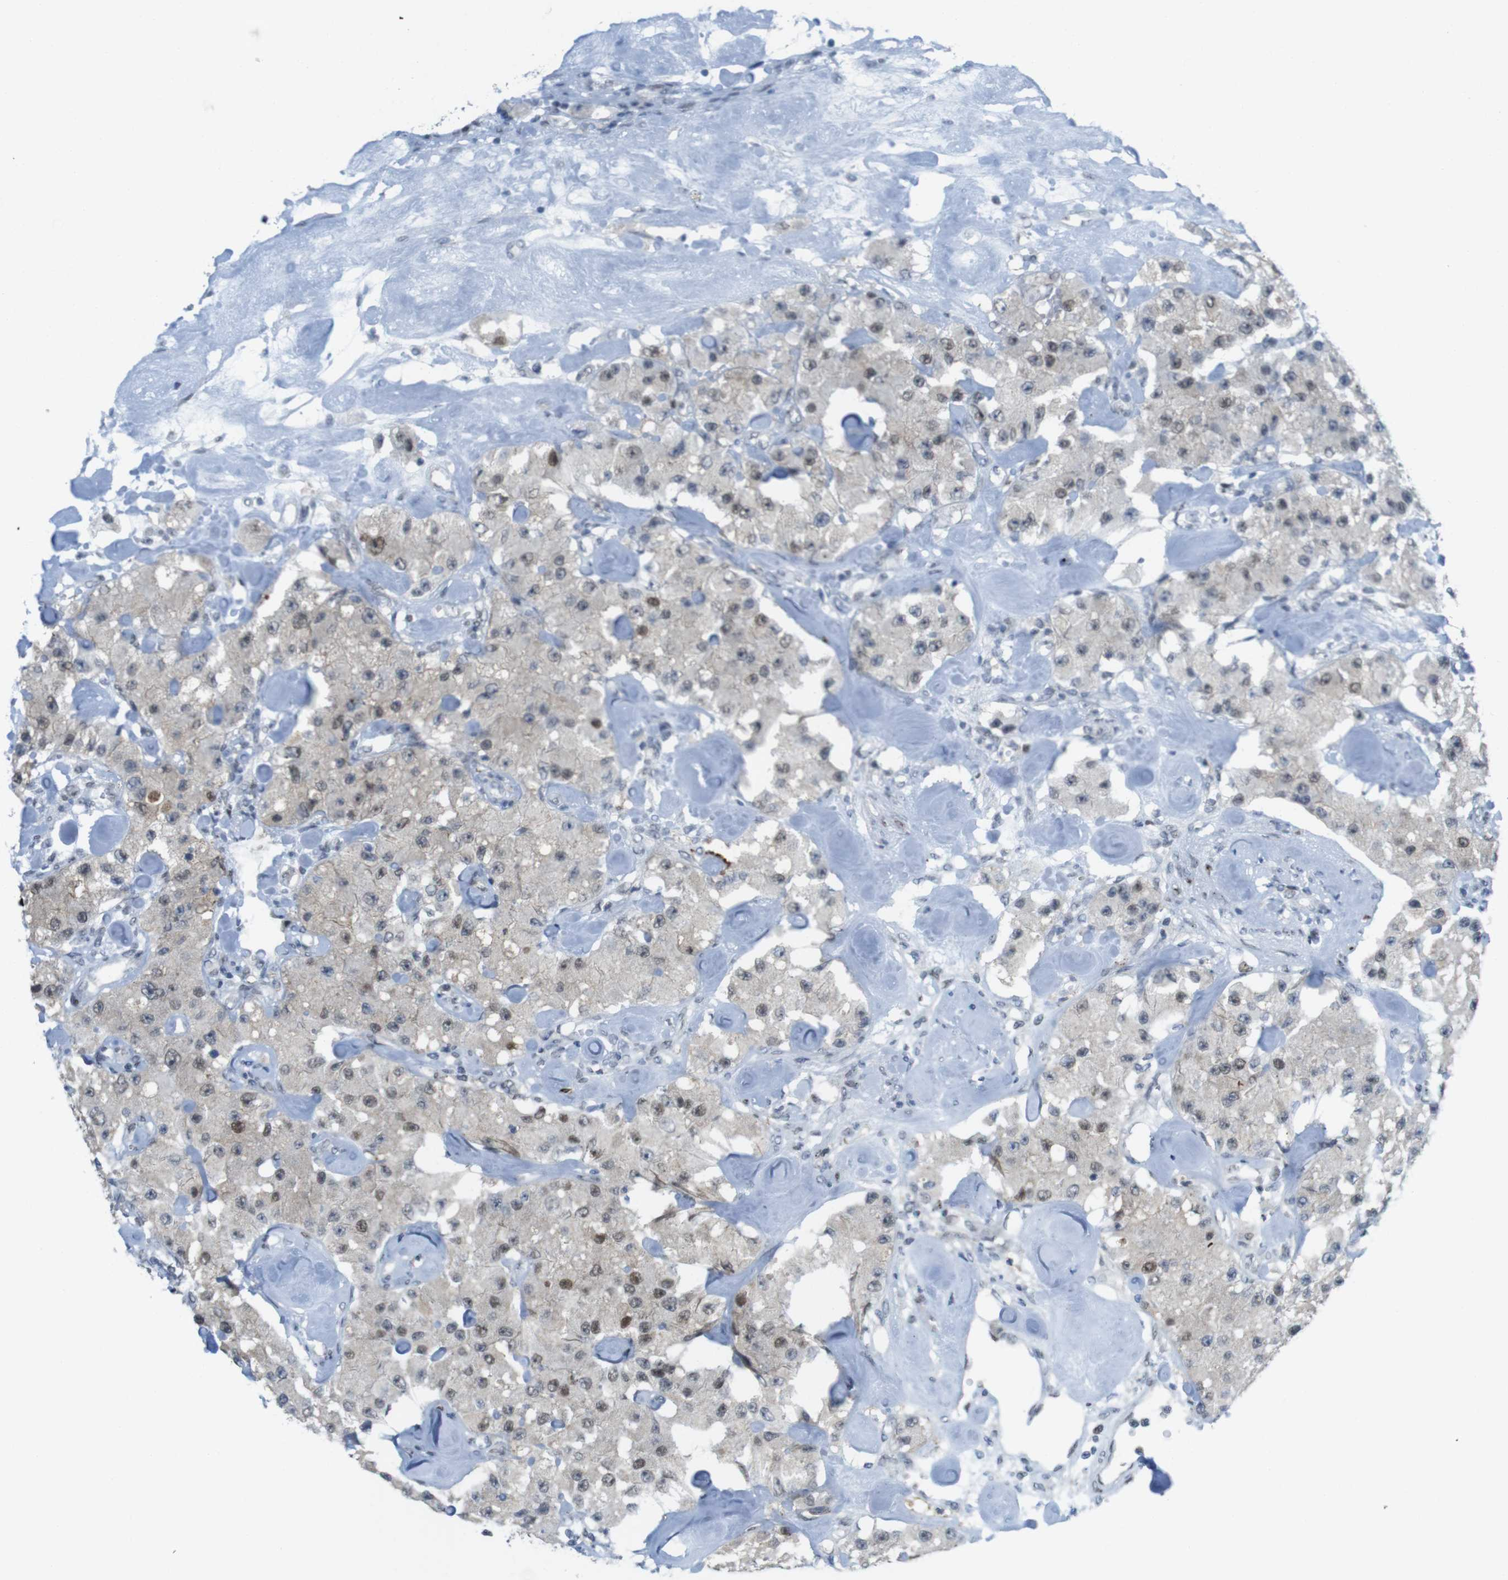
{"staining": {"intensity": "moderate", "quantity": "<25%", "location": "nuclear"}, "tissue": "carcinoid", "cell_type": "Tumor cells", "image_type": "cancer", "snomed": [{"axis": "morphology", "description": "Carcinoid, malignant, NOS"}, {"axis": "topography", "description": "Pancreas"}], "caption": "This is a photomicrograph of IHC staining of malignant carcinoid, which shows moderate positivity in the nuclear of tumor cells.", "gene": "UBB", "patient": {"sex": "male", "age": 41}}